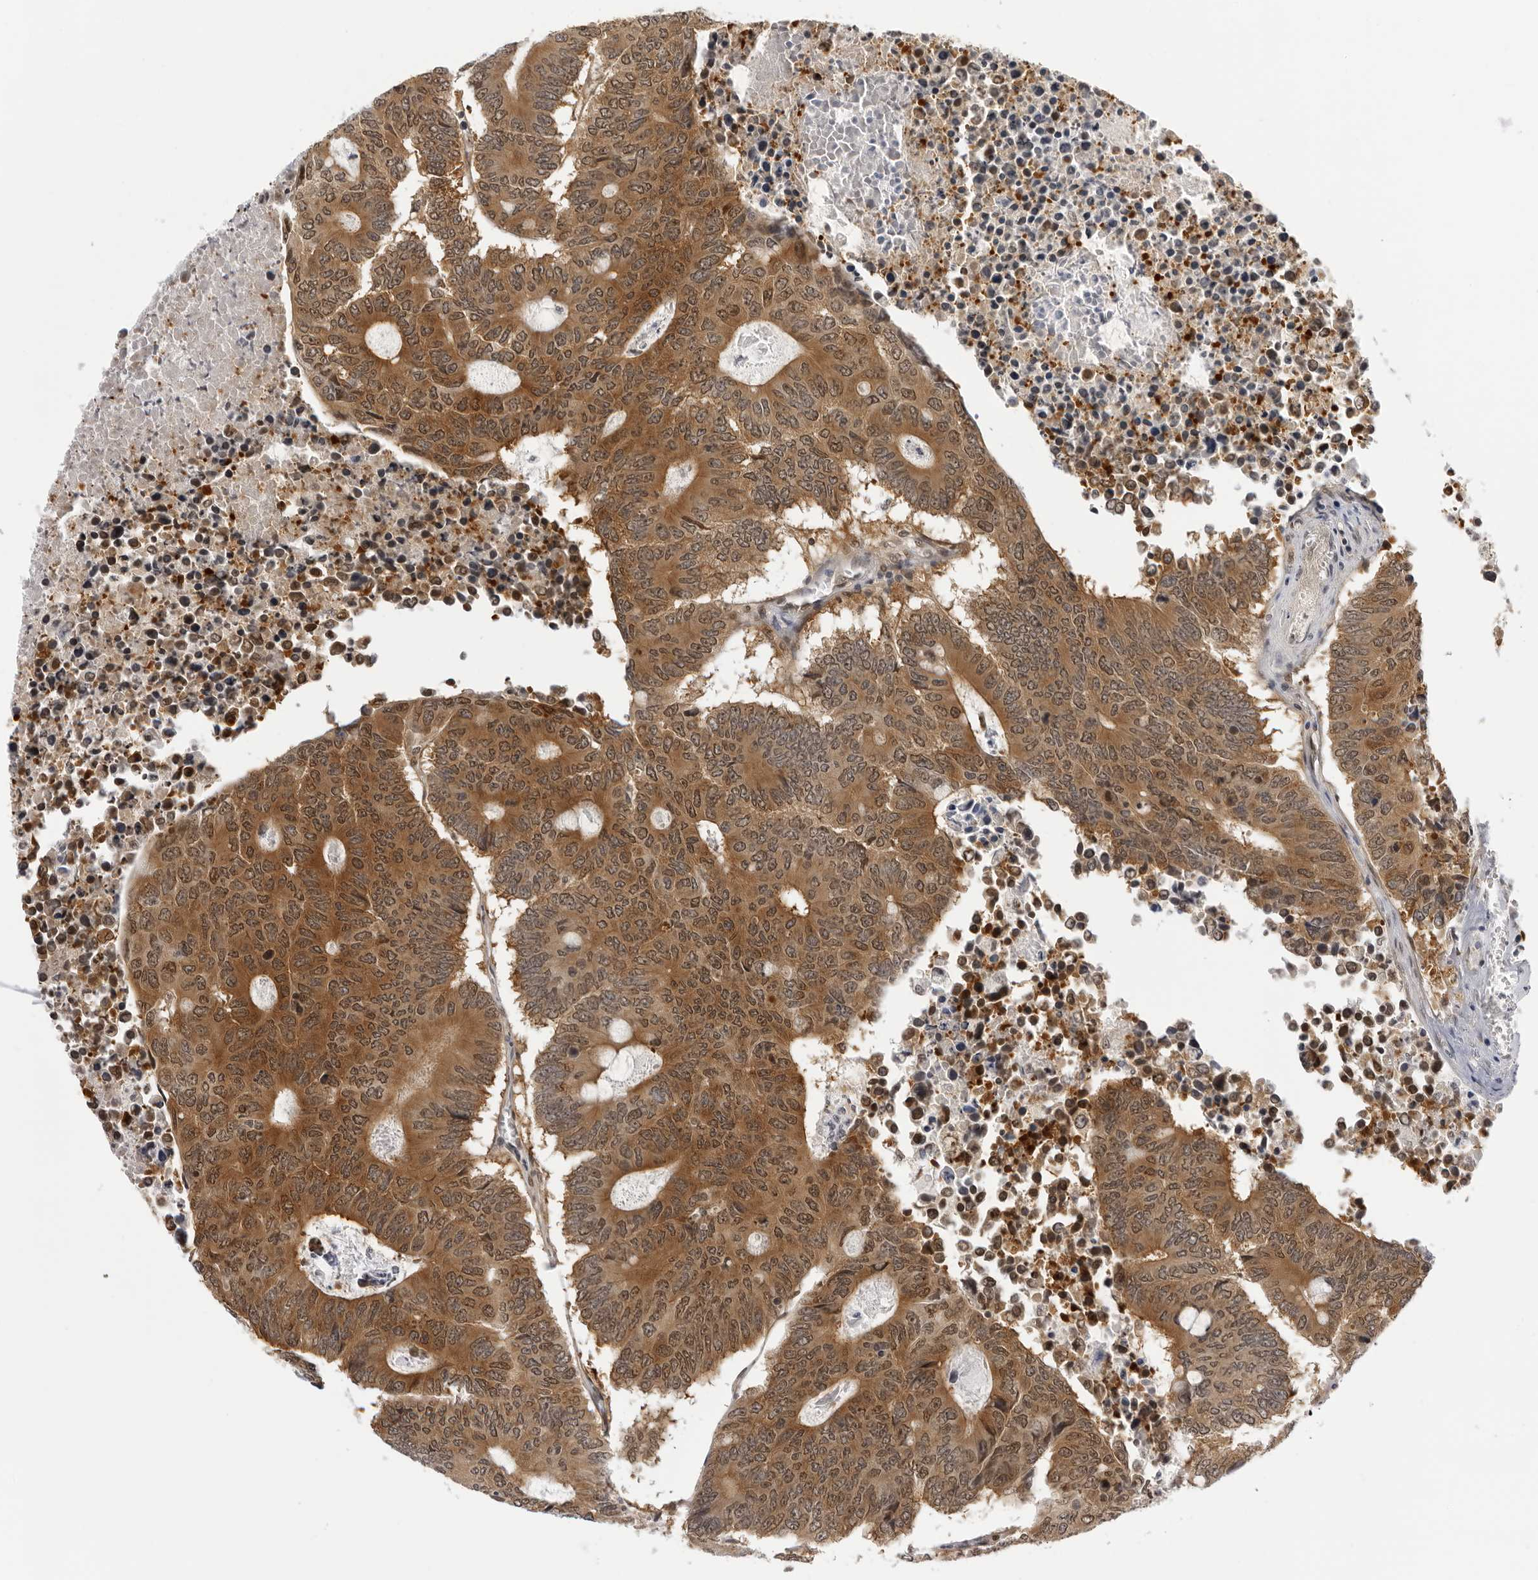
{"staining": {"intensity": "moderate", "quantity": ">75%", "location": "cytoplasmic/membranous,nuclear"}, "tissue": "colorectal cancer", "cell_type": "Tumor cells", "image_type": "cancer", "snomed": [{"axis": "morphology", "description": "Adenocarcinoma, NOS"}, {"axis": "topography", "description": "Colon"}], "caption": "Colorectal adenocarcinoma stained for a protein displays moderate cytoplasmic/membranous and nuclear positivity in tumor cells. (Brightfield microscopy of DAB IHC at high magnification).", "gene": "WDR77", "patient": {"sex": "male", "age": 87}}